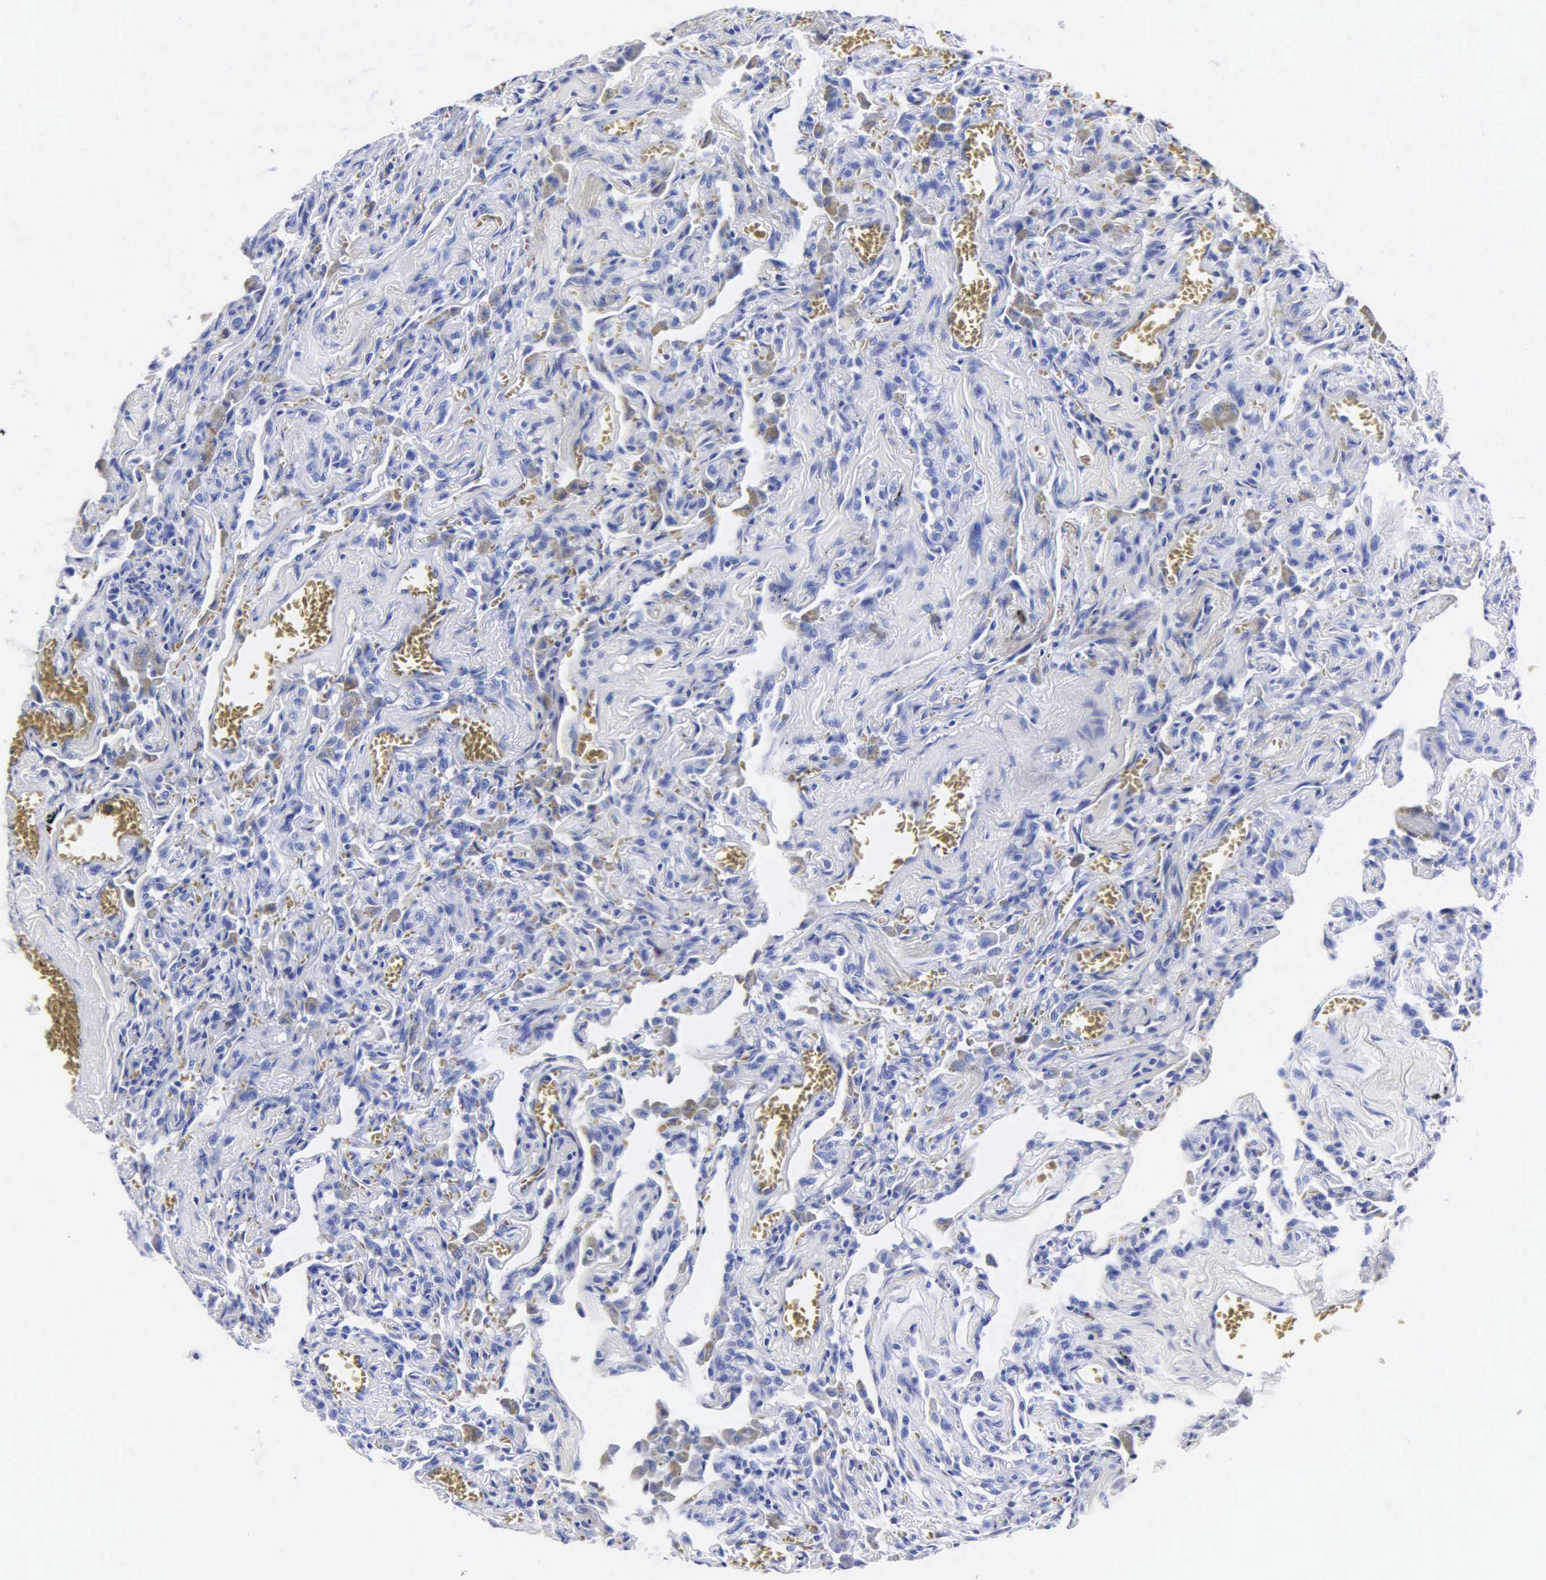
{"staining": {"intensity": "negative", "quantity": "none", "location": "none"}, "tissue": "lung", "cell_type": "Alveolar cells", "image_type": "normal", "snomed": [{"axis": "morphology", "description": "Normal tissue, NOS"}, {"axis": "topography", "description": "Lung"}], "caption": "Protein analysis of unremarkable lung reveals no significant positivity in alveolar cells.", "gene": "MB", "patient": {"sex": "male", "age": 73}}